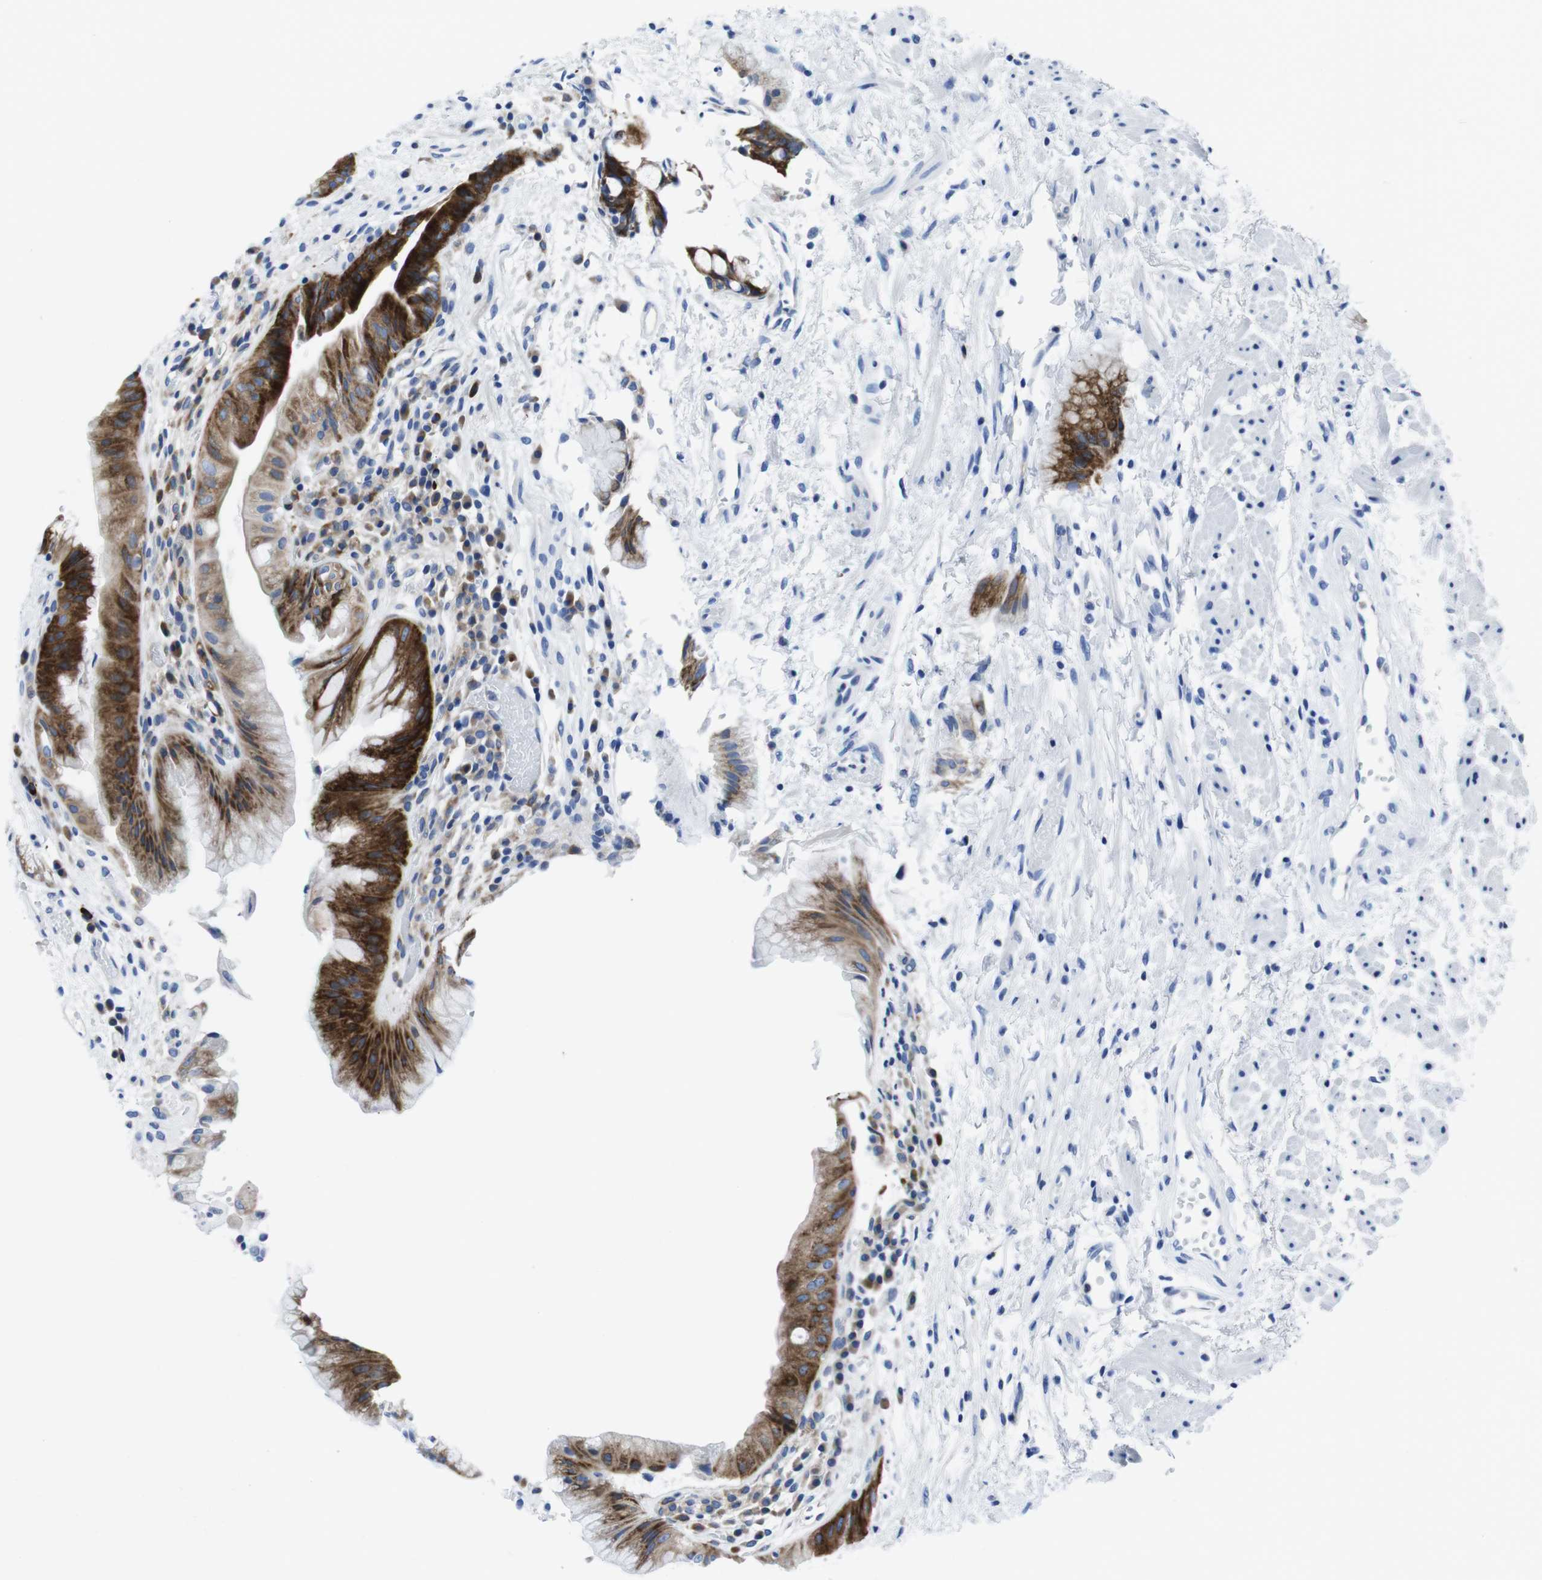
{"staining": {"intensity": "strong", "quantity": "25%-75%", "location": "cytoplasmic/membranous"}, "tissue": "stomach", "cell_type": "Glandular cells", "image_type": "normal", "snomed": [{"axis": "morphology", "description": "Normal tissue, NOS"}, {"axis": "topography", "description": "Stomach, upper"}], "caption": "Immunohistochemical staining of benign stomach demonstrates high levels of strong cytoplasmic/membranous staining in approximately 25%-75% of glandular cells. (IHC, brightfield microscopy, high magnification).", "gene": "EIF4A1", "patient": {"sex": "male", "age": 72}}